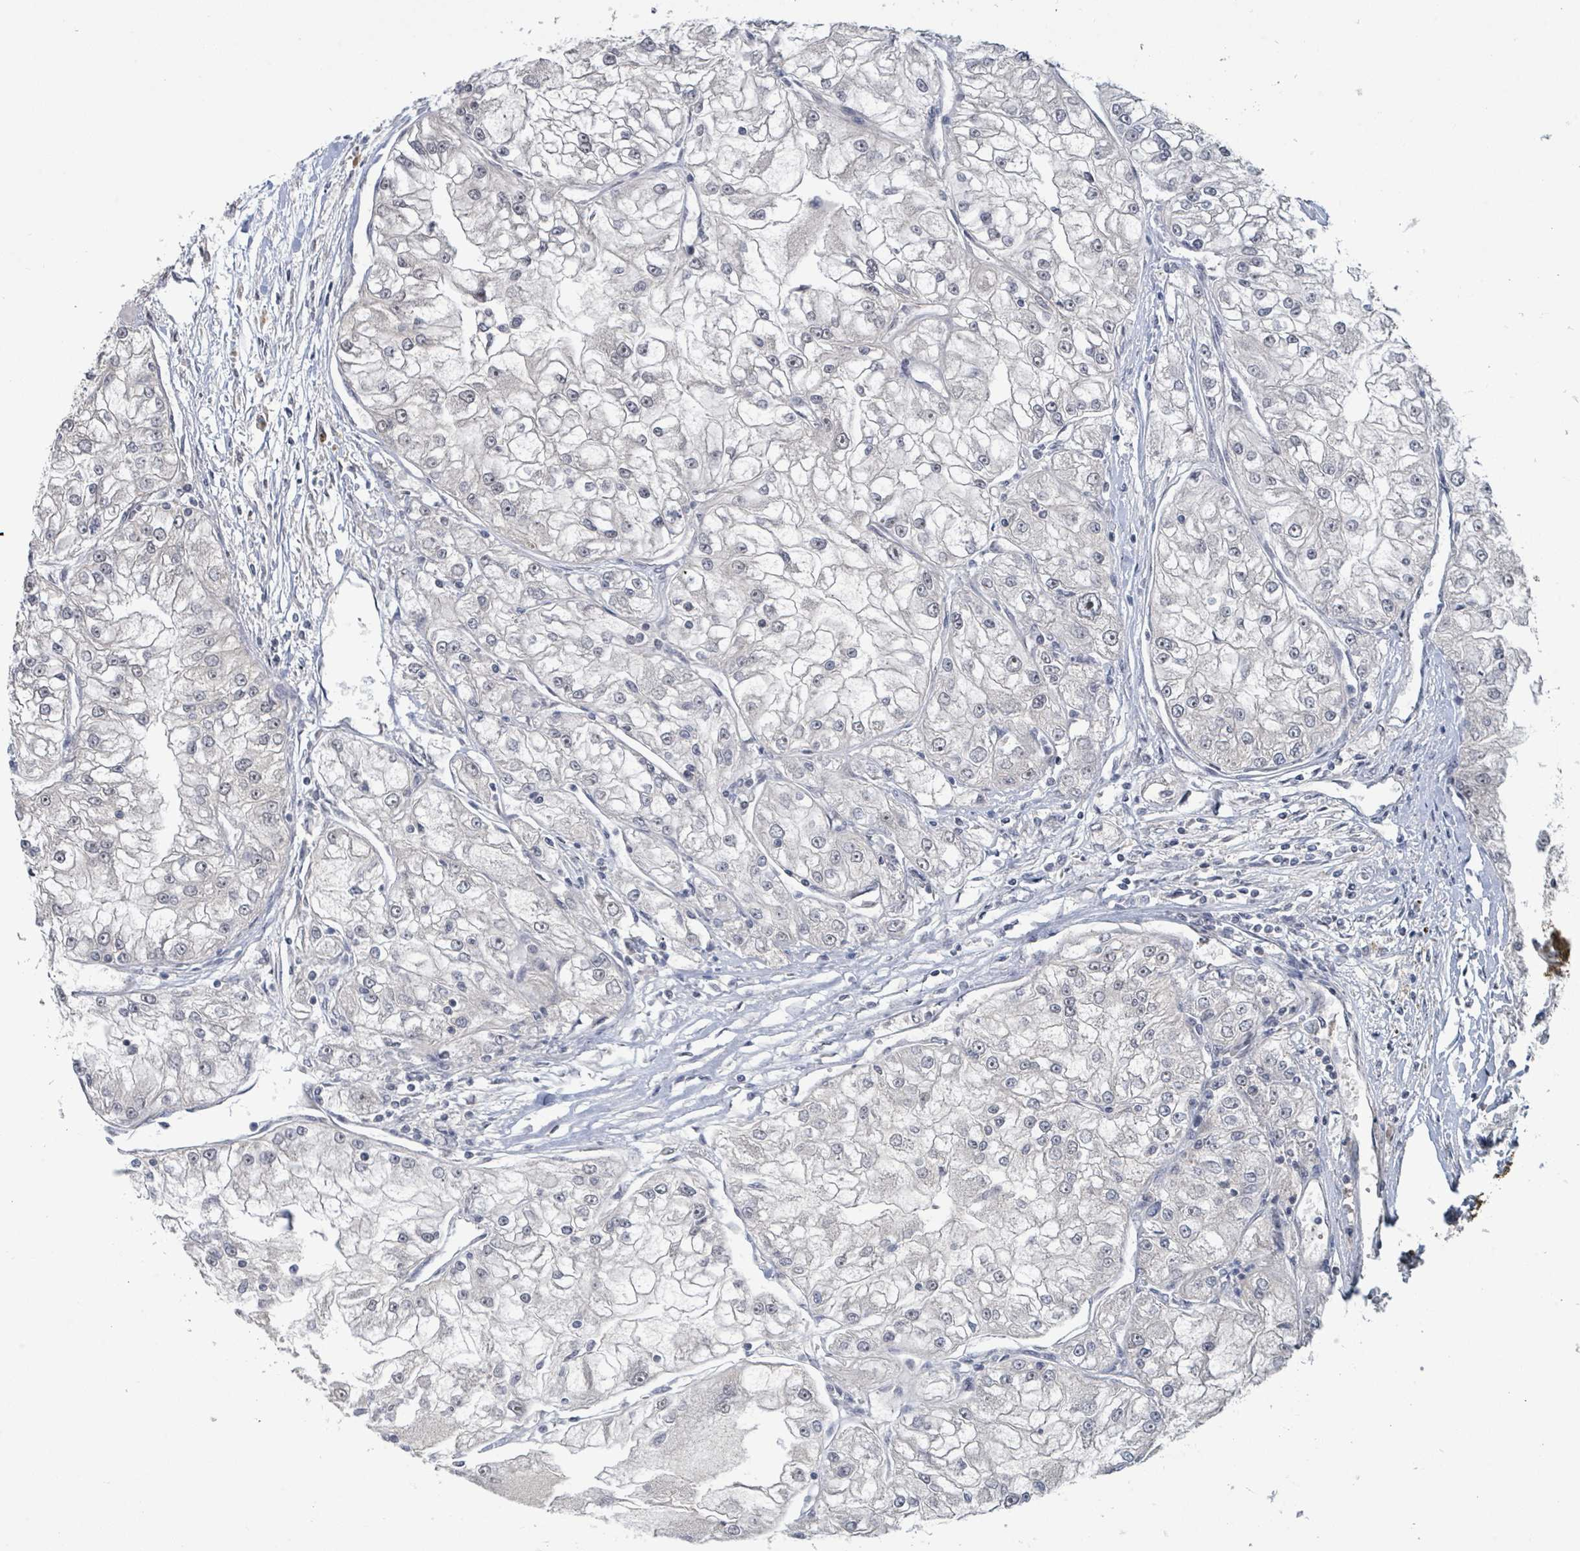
{"staining": {"intensity": "negative", "quantity": "none", "location": "none"}, "tissue": "renal cancer", "cell_type": "Tumor cells", "image_type": "cancer", "snomed": [{"axis": "morphology", "description": "Adenocarcinoma, NOS"}, {"axis": "topography", "description": "Kidney"}], "caption": "This is an IHC micrograph of renal adenocarcinoma. There is no expression in tumor cells.", "gene": "ZBTB14", "patient": {"sex": "female", "age": 72}}